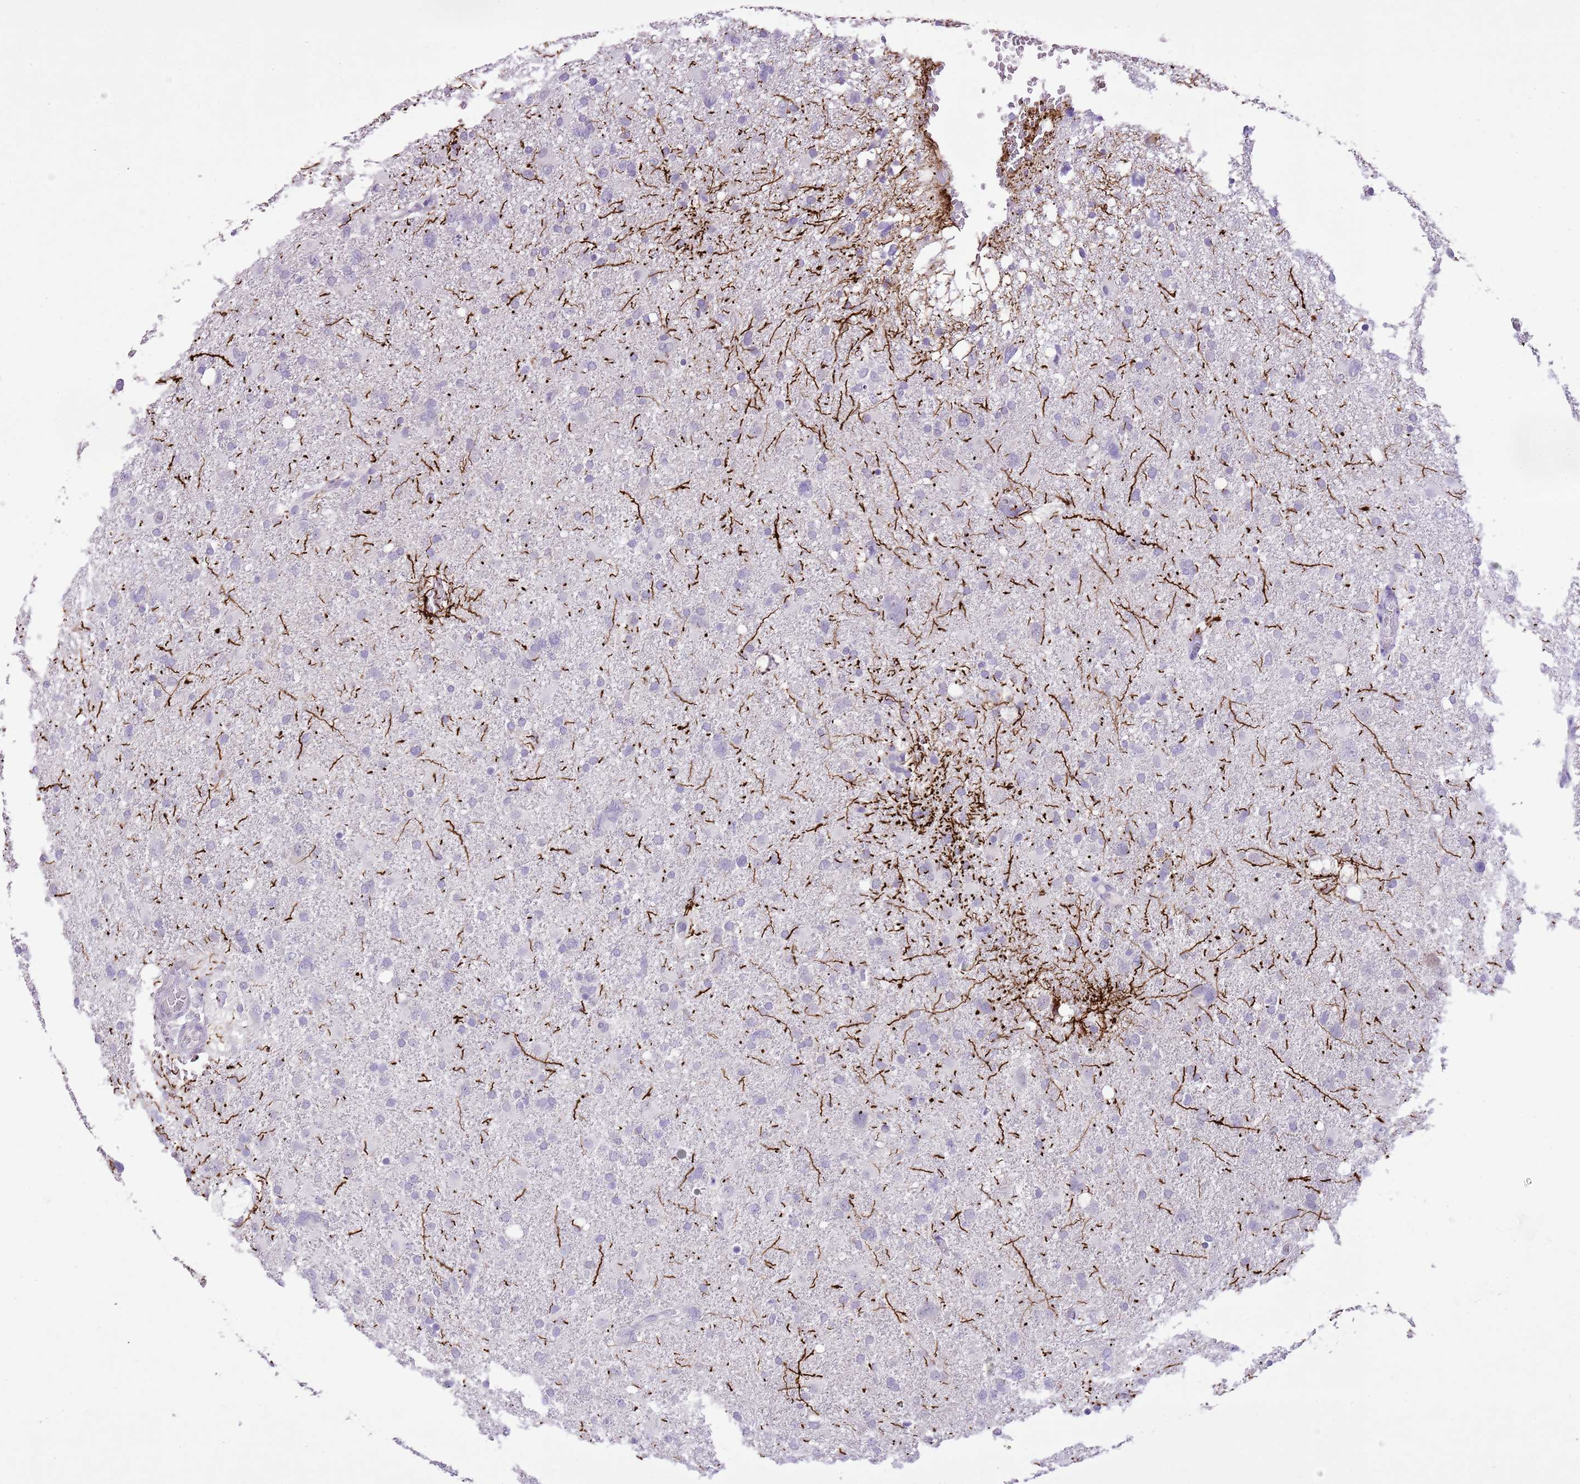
{"staining": {"intensity": "negative", "quantity": "none", "location": "none"}, "tissue": "glioma", "cell_type": "Tumor cells", "image_type": "cancer", "snomed": [{"axis": "morphology", "description": "Glioma, malignant, High grade"}, {"axis": "topography", "description": "Brain"}], "caption": "This is a image of IHC staining of high-grade glioma (malignant), which shows no expression in tumor cells.", "gene": "XPO7", "patient": {"sex": "male", "age": 61}}